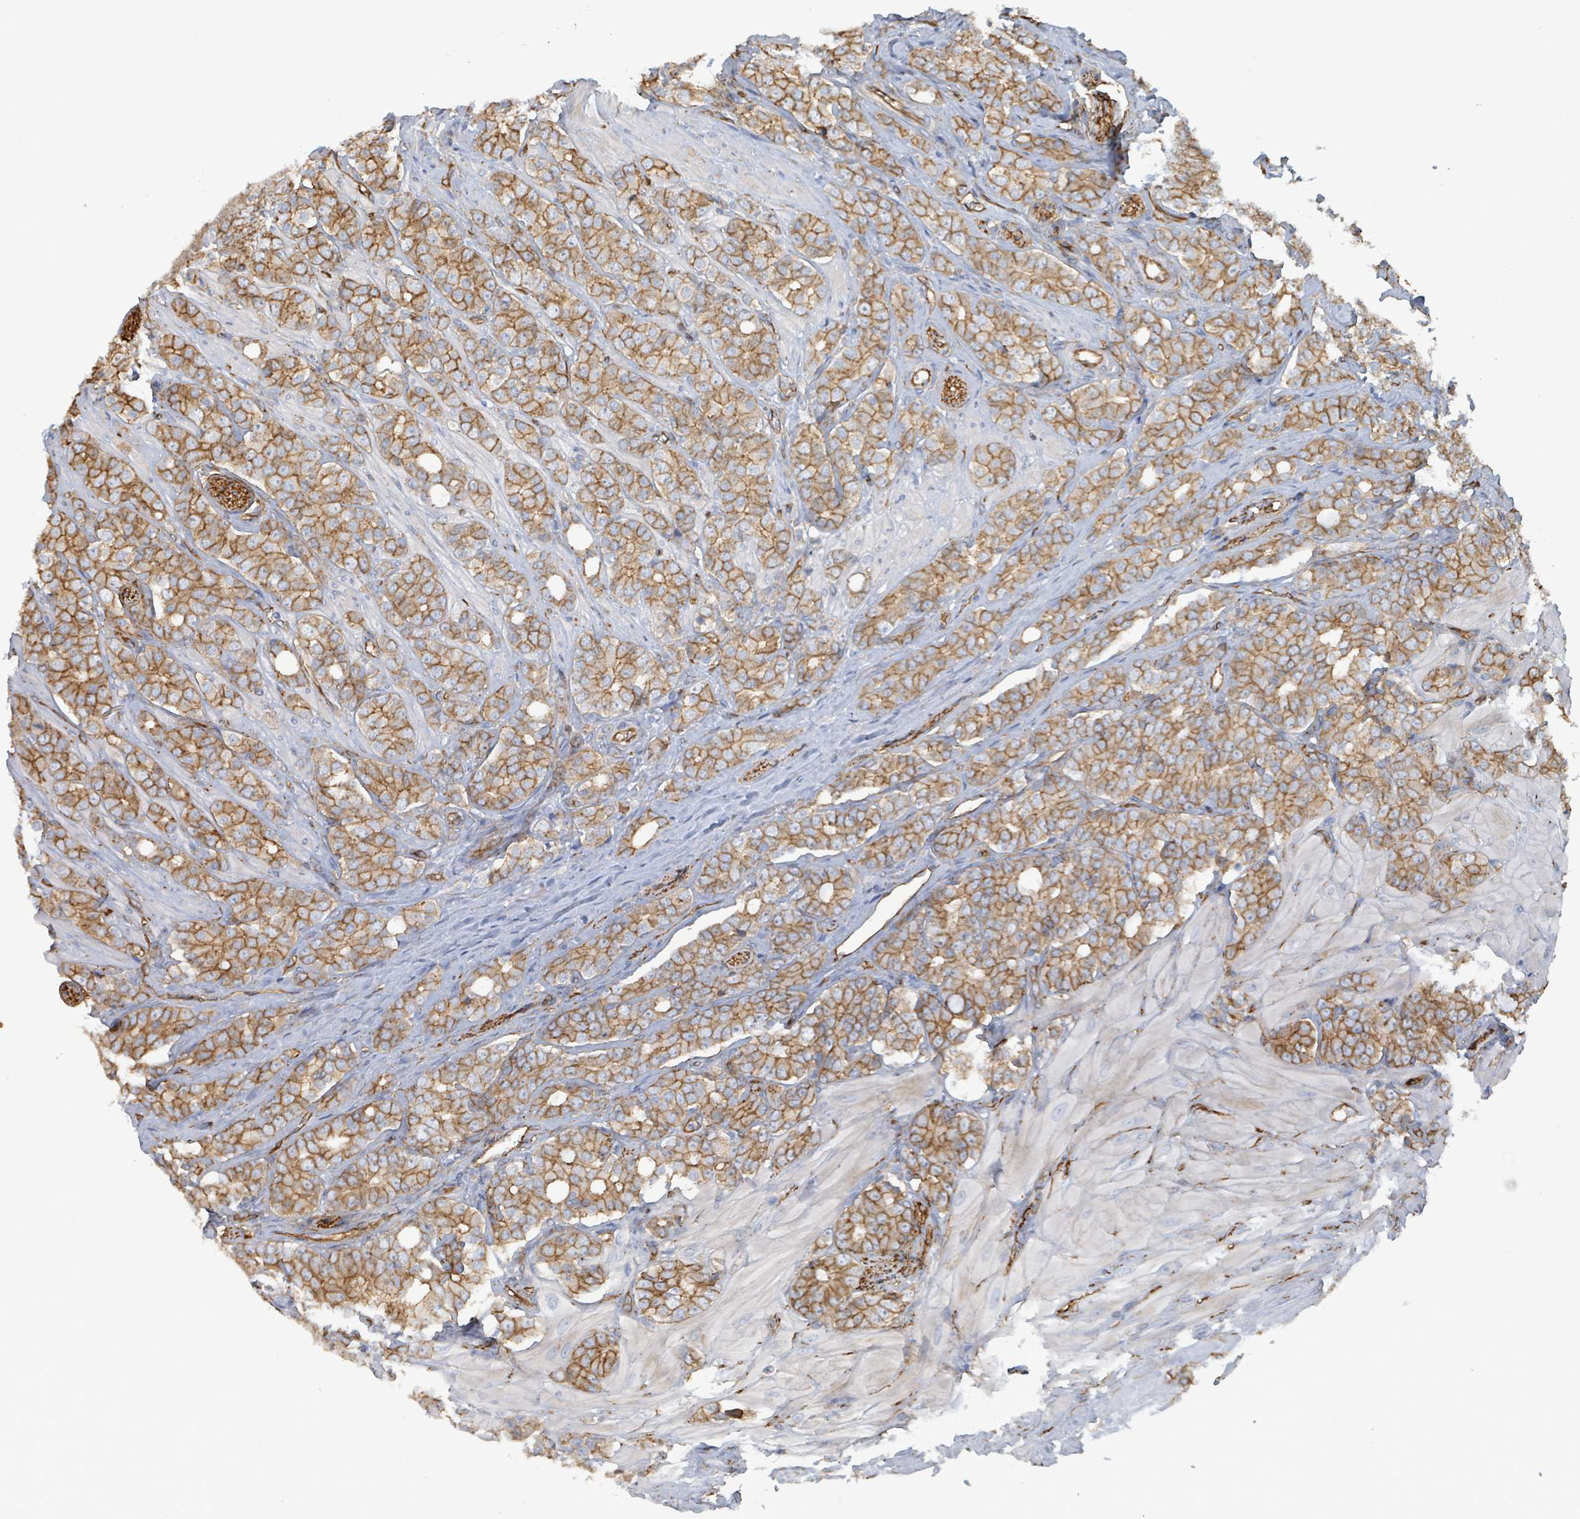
{"staining": {"intensity": "moderate", "quantity": ">75%", "location": "cytoplasmic/membranous"}, "tissue": "prostate cancer", "cell_type": "Tumor cells", "image_type": "cancer", "snomed": [{"axis": "morphology", "description": "Adenocarcinoma, High grade"}, {"axis": "topography", "description": "Prostate"}], "caption": "Tumor cells exhibit moderate cytoplasmic/membranous staining in about >75% of cells in prostate cancer (adenocarcinoma (high-grade)). Immunohistochemistry (ihc) stains the protein in brown and the nuclei are stained blue.", "gene": "LDOC1", "patient": {"sex": "male", "age": 62}}